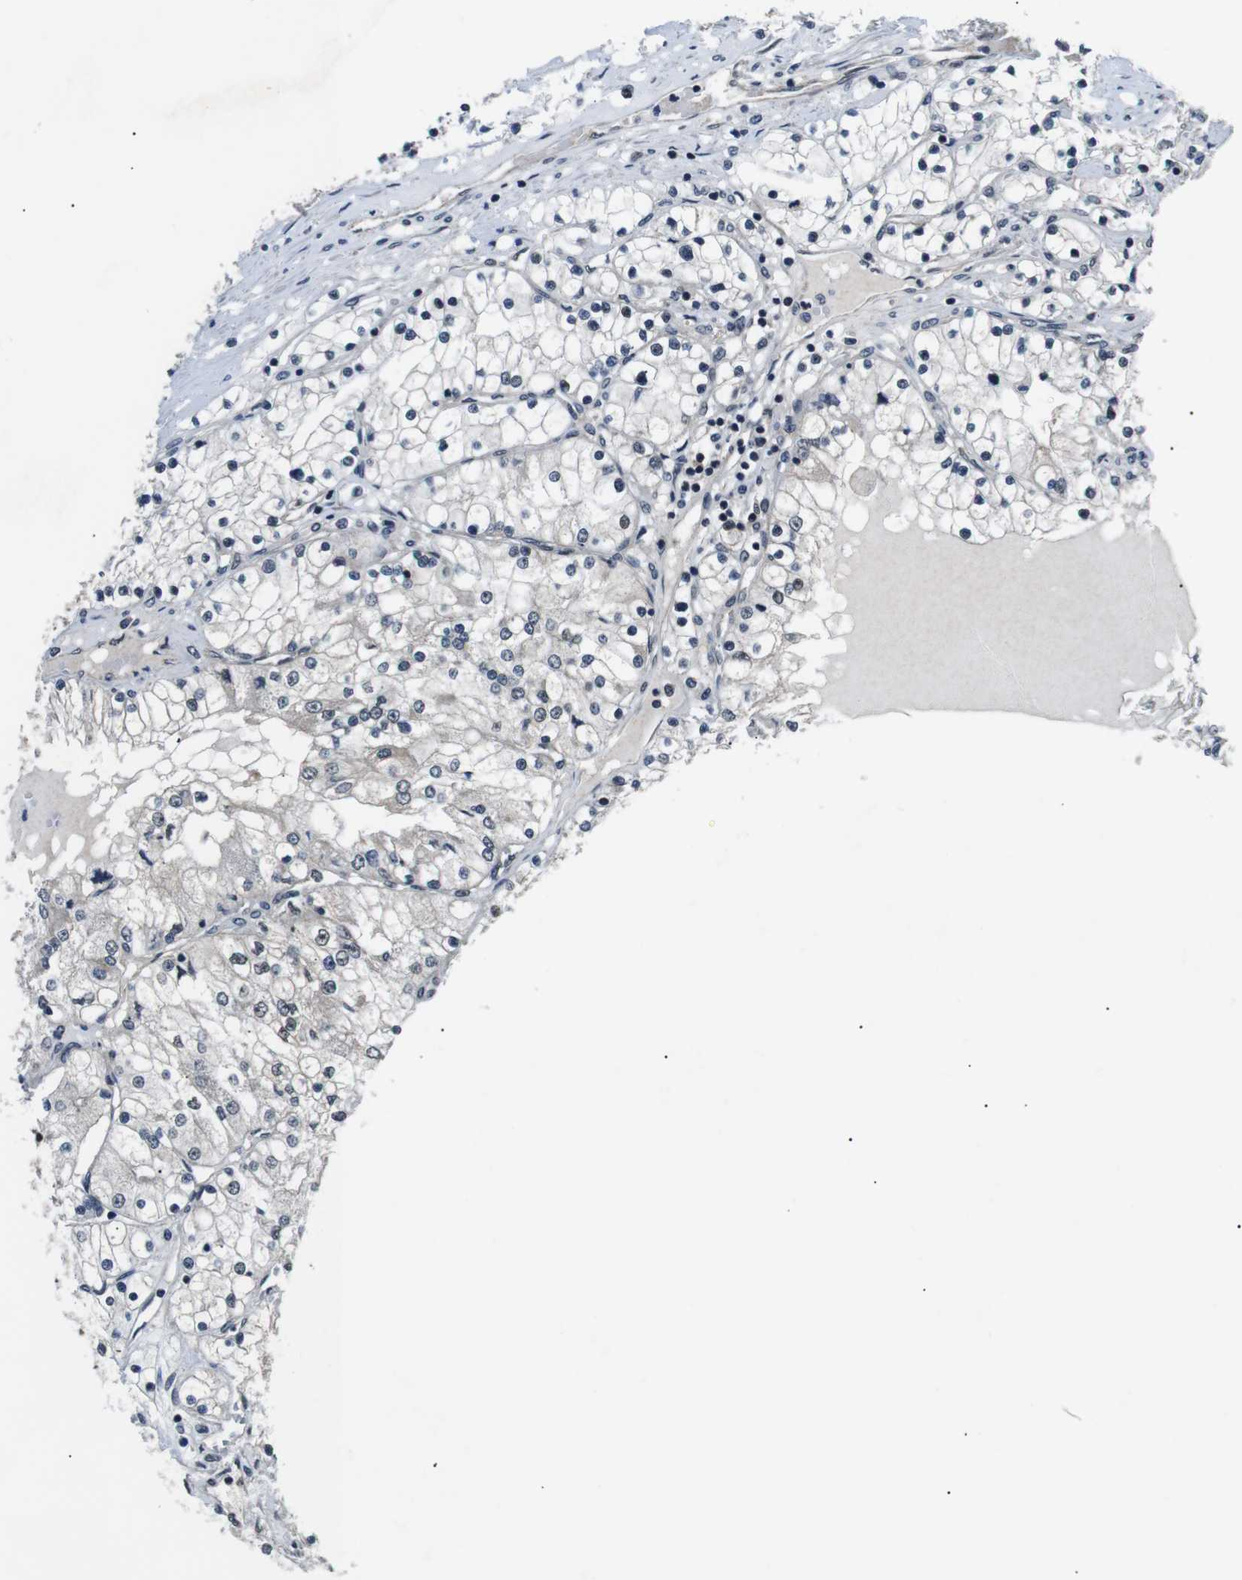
{"staining": {"intensity": "weak", "quantity": "<25%", "location": "nuclear"}, "tissue": "renal cancer", "cell_type": "Tumor cells", "image_type": "cancer", "snomed": [{"axis": "morphology", "description": "Adenocarcinoma, NOS"}, {"axis": "topography", "description": "Kidney"}], "caption": "The IHC photomicrograph has no significant expression in tumor cells of adenocarcinoma (renal) tissue.", "gene": "SKP1", "patient": {"sex": "male", "age": 68}}